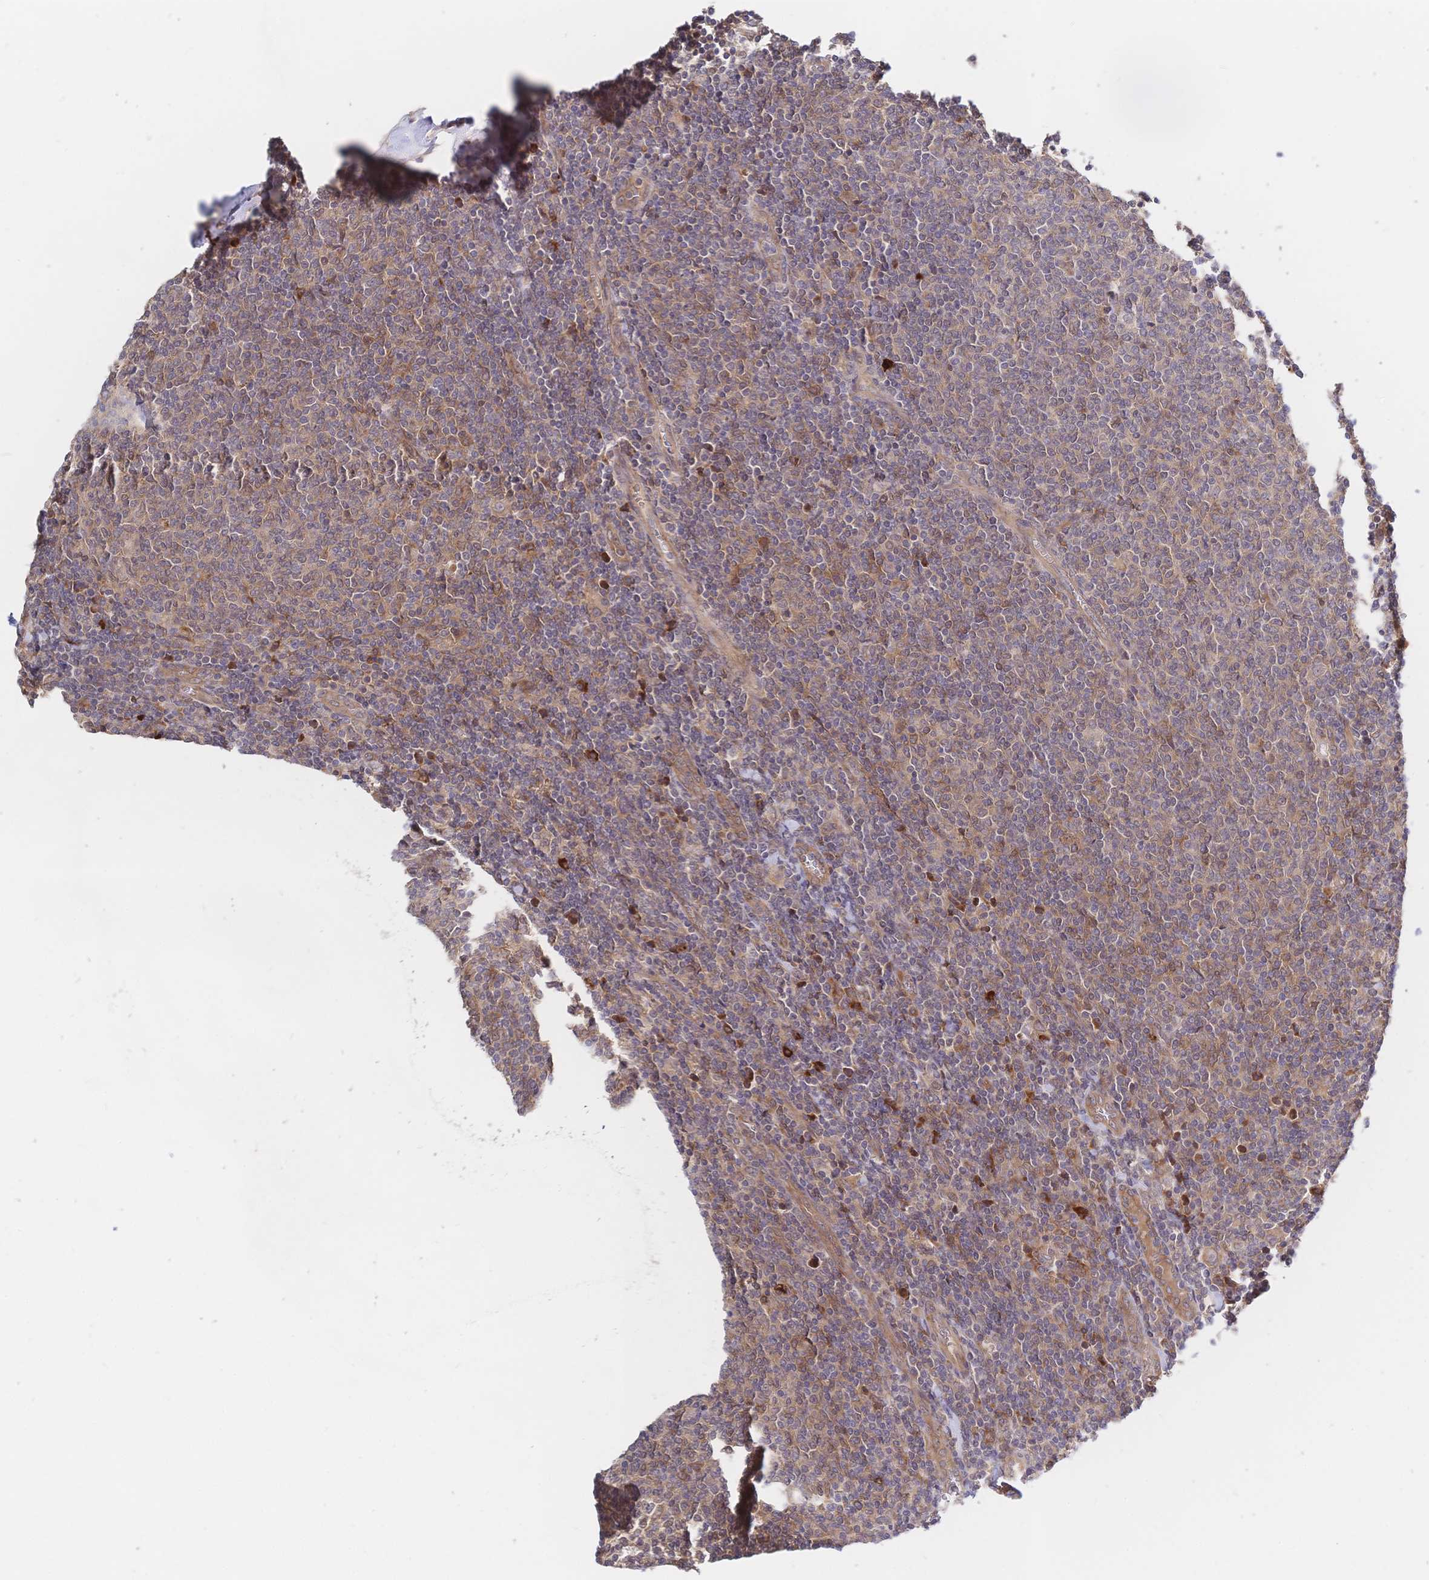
{"staining": {"intensity": "moderate", "quantity": "25%-75%", "location": "cytoplasmic/membranous"}, "tissue": "lymphoma", "cell_type": "Tumor cells", "image_type": "cancer", "snomed": [{"axis": "morphology", "description": "Malignant lymphoma, non-Hodgkin's type, Low grade"}, {"axis": "topography", "description": "Lymph node"}], "caption": "A brown stain labels moderate cytoplasmic/membranous positivity of a protein in human malignant lymphoma, non-Hodgkin's type (low-grade) tumor cells. (IHC, brightfield microscopy, high magnification).", "gene": "LMO4", "patient": {"sex": "male", "age": 52}}